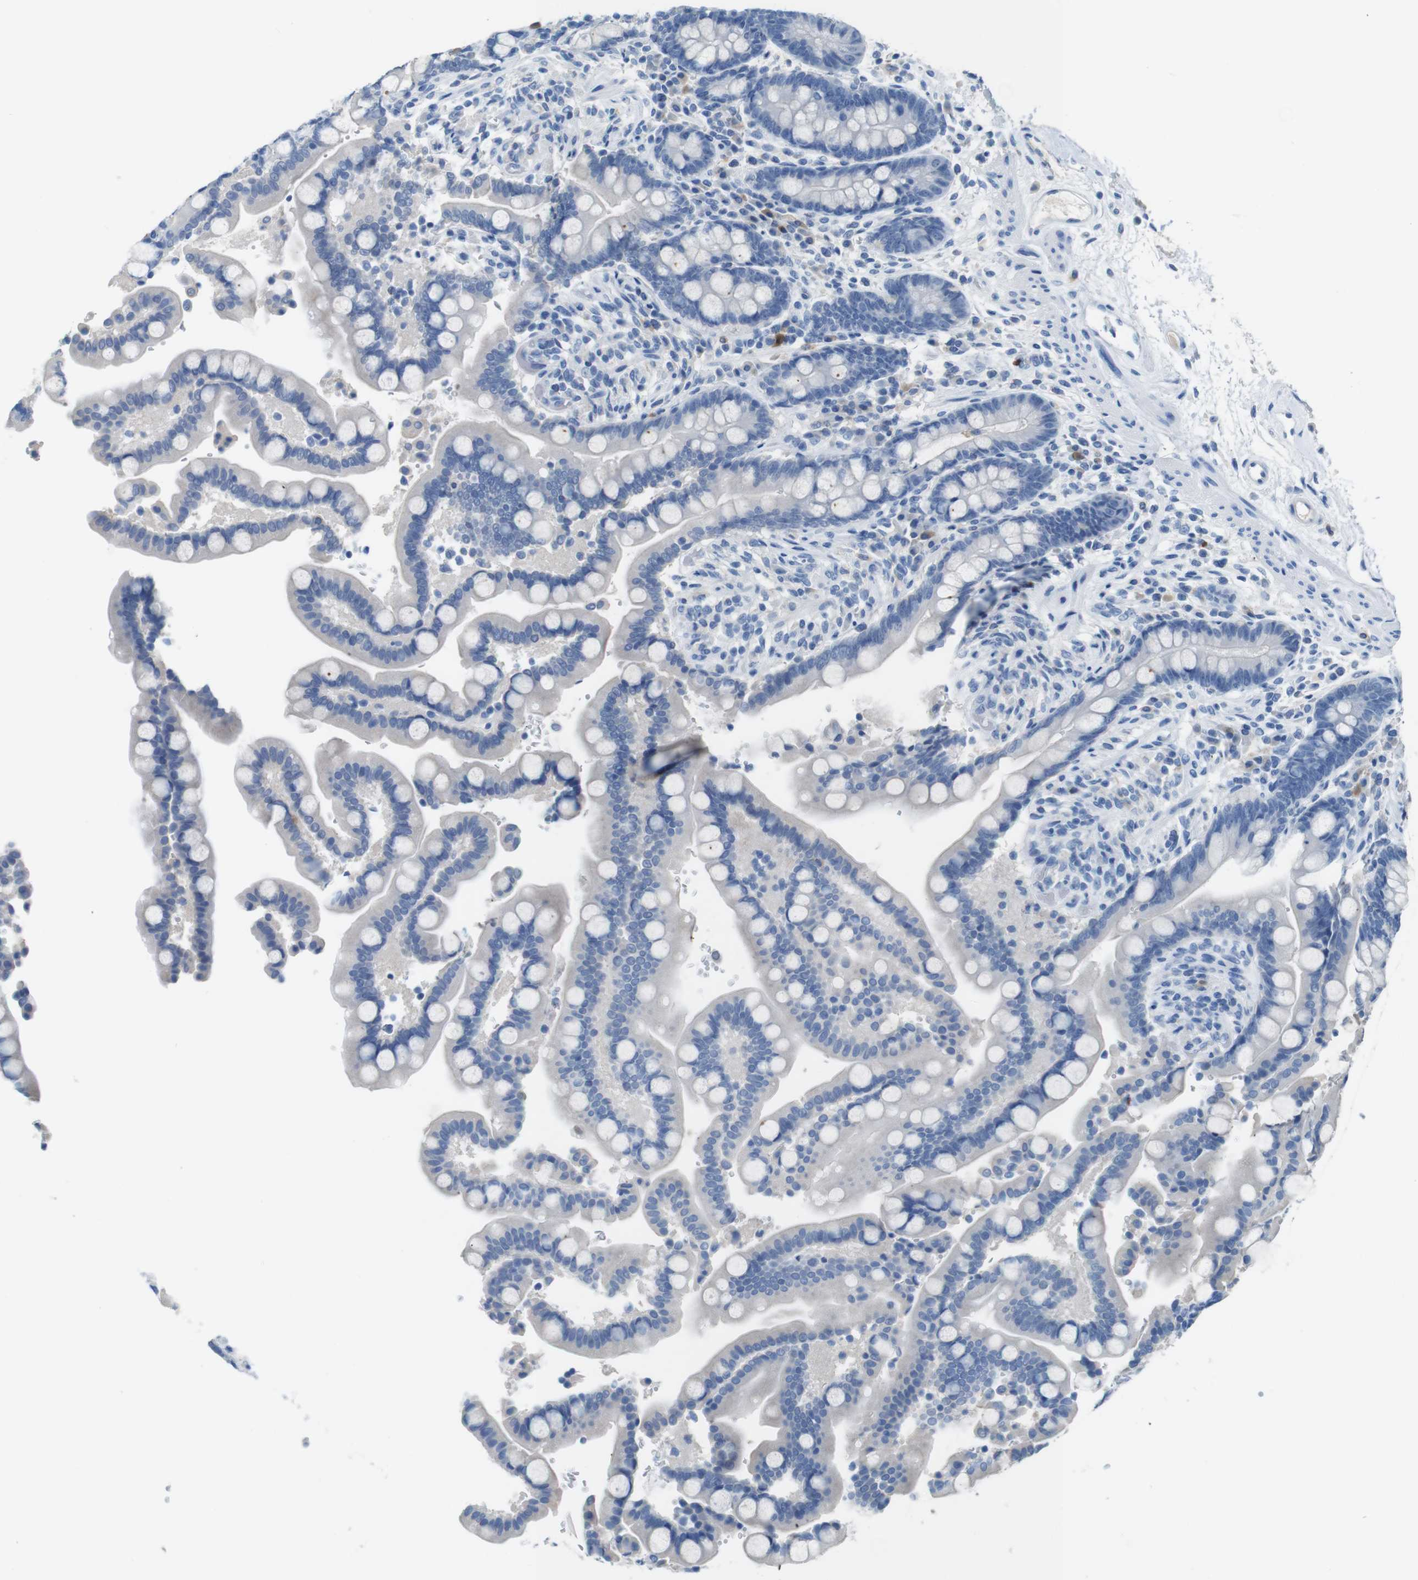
{"staining": {"intensity": "negative", "quantity": "none", "location": "none"}, "tissue": "colon", "cell_type": "Endothelial cells", "image_type": "normal", "snomed": [{"axis": "morphology", "description": "Normal tissue, NOS"}, {"axis": "topography", "description": "Colon"}], "caption": "Immunohistochemistry (IHC) photomicrograph of unremarkable colon stained for a protein (brown), which demonstrates no expression in endothelial cells.", "gene": "SLC2A8", "patient": {"sex": "male", "age": 73}}